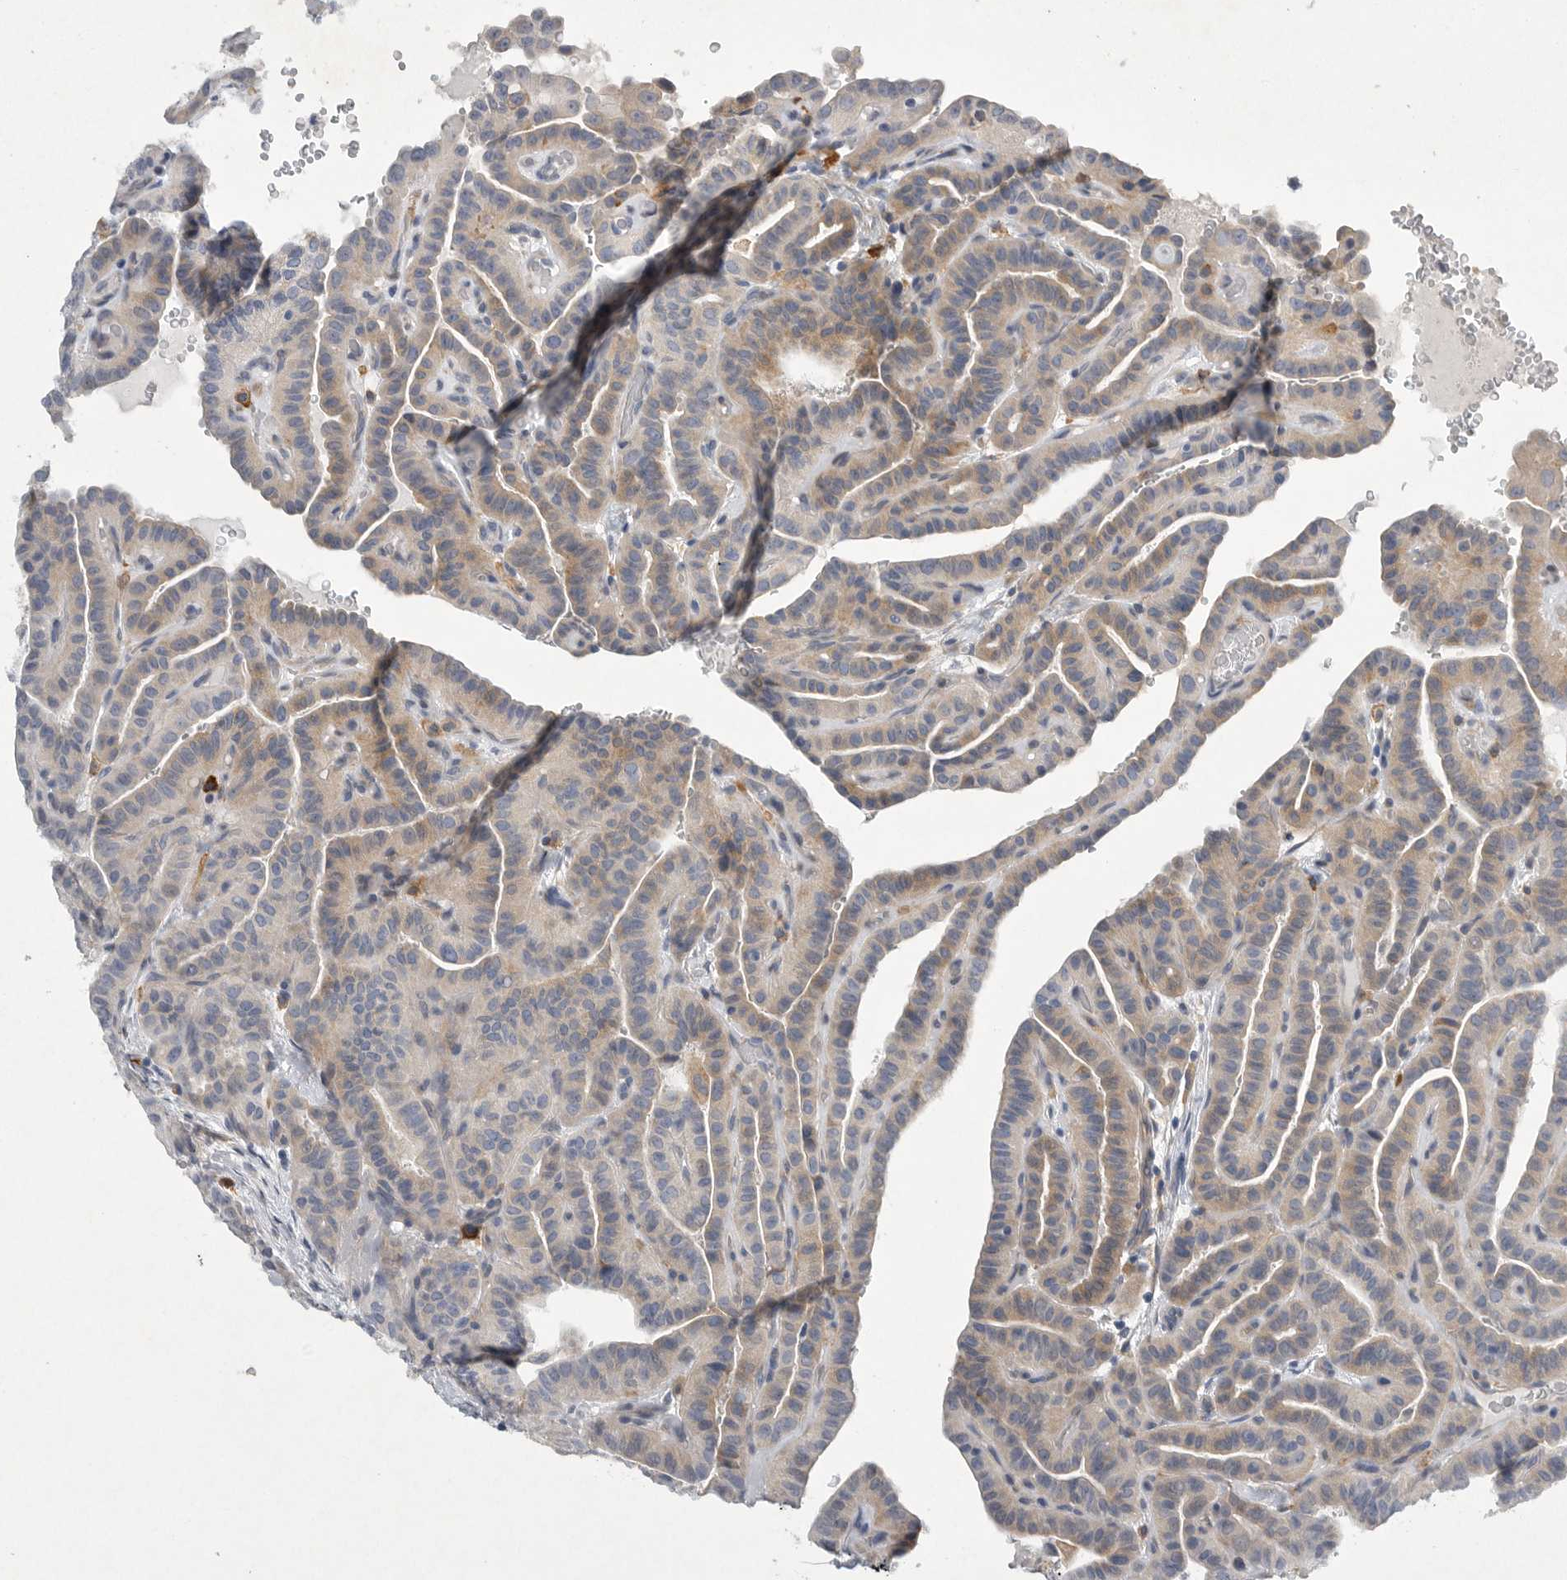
{"staining": {"intensity": "weak", "quantity": ">75%", "location": "cytoplasmic/membranous"}, "tissue": "thyroid cancer", "cell_type": "Tumor cells", "image_type": "cancer", "snomed": [{"axis": "morphology", "description": "Papillary adenocarcinoma, NOS"}, {"axis": "topography", "description": "Thyroid gland"}], "caption": "A high-resolution photomicrograph shows immunohistochemistry (IHC) staining of thyroid papillary adenocarcinoma, which exhibits weak cytoplasmic/membranous expression in approximately >75% of tumor cells.", "gene": "EDEM3", "patient": {"sex": "male", "age": 77}}